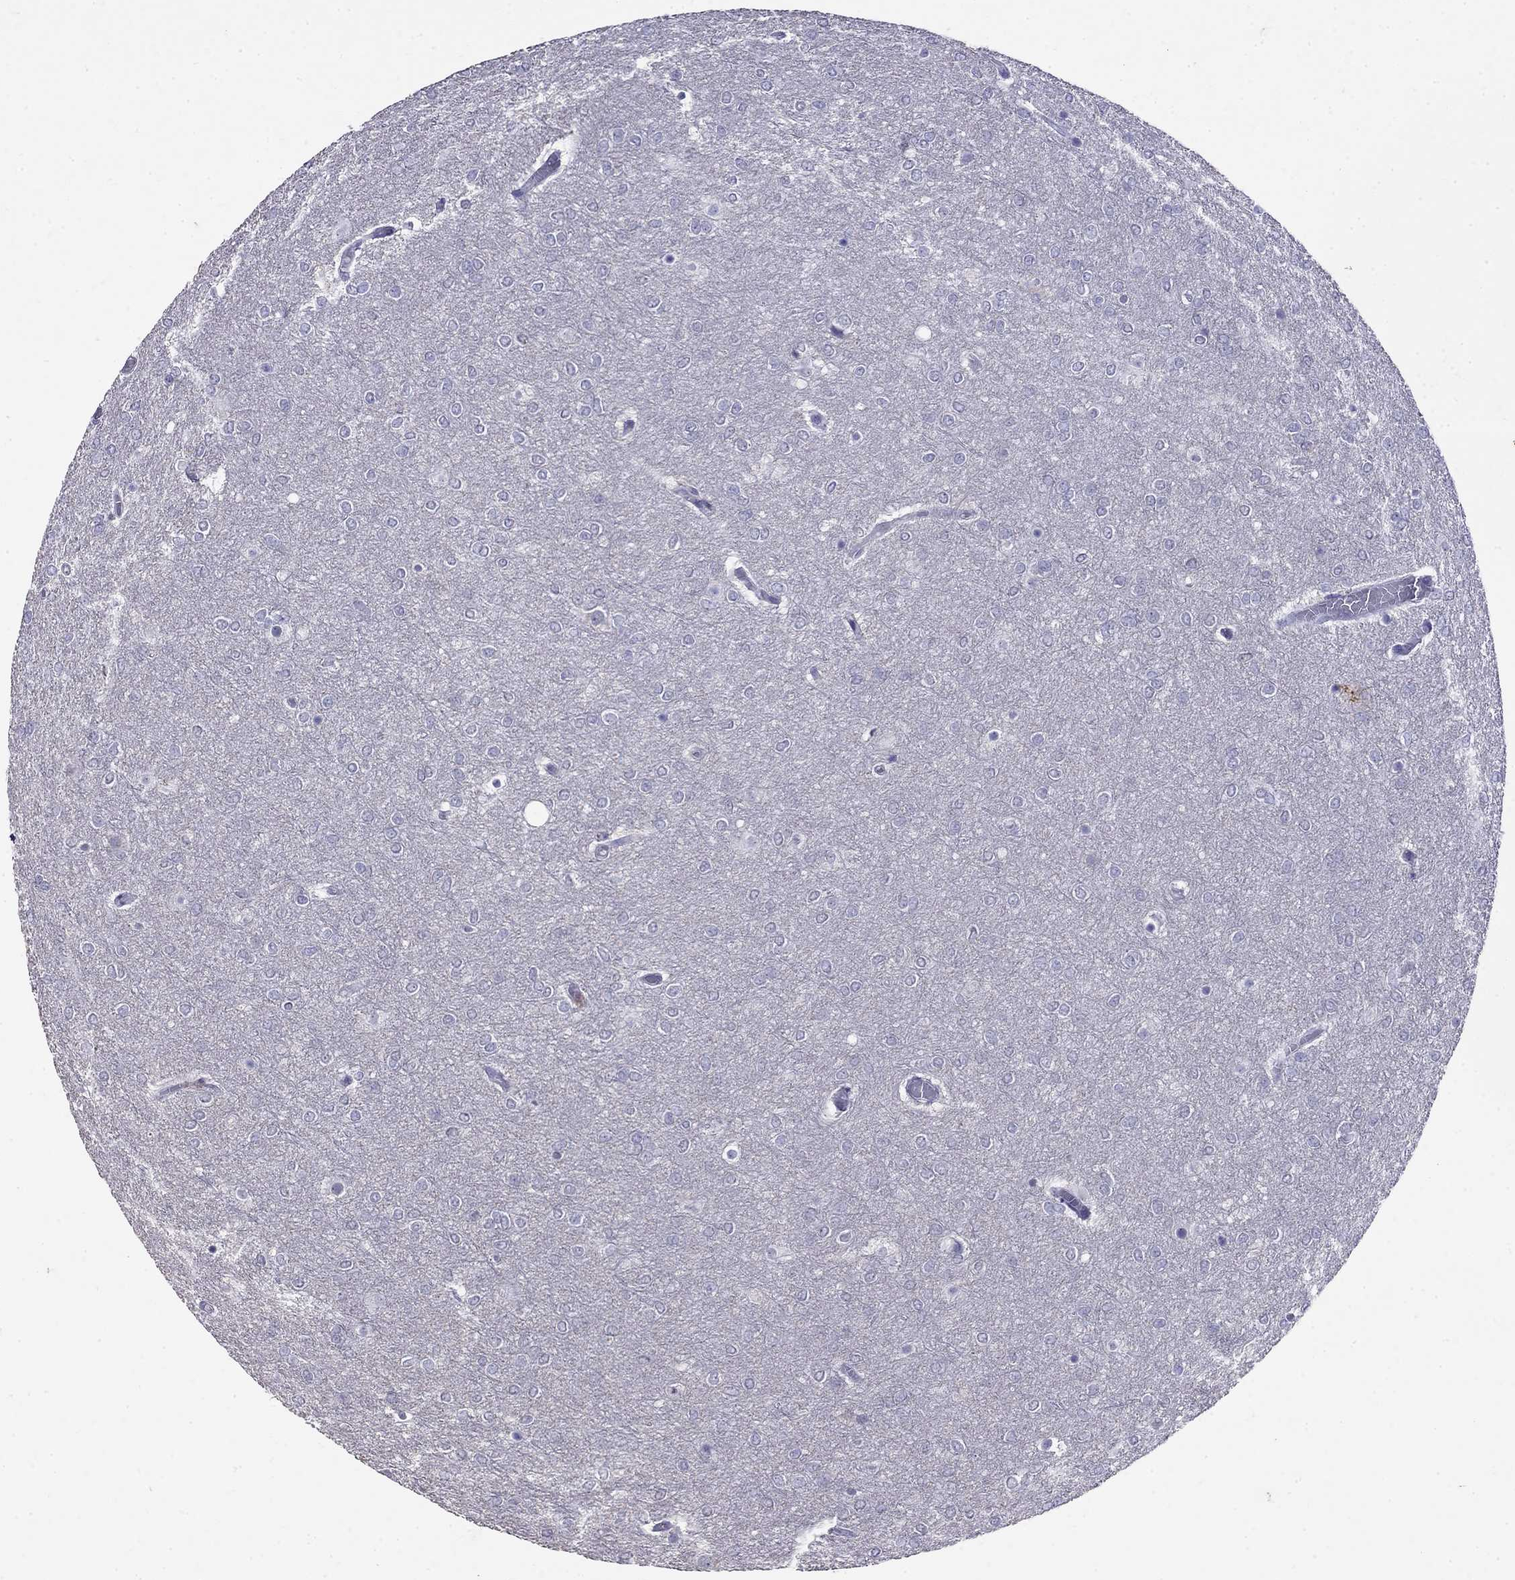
{"staining": {"intensity": "negative", "quantity": "none", "location": "none"}, "tissue": "glioma", "cell_type": "Tumor cells", "image_type": "cancer", "snomed": [{"axis": "morphology", "description": "Glioma, malignant, High grade"}, {"axis": "topography", "description": "Brain"}], "caption": "There is no significant expression in tumor cells of high-grade glioma (malignant).", "gene": "CD8B", "patient": {"sex": "female", "age": 61}}